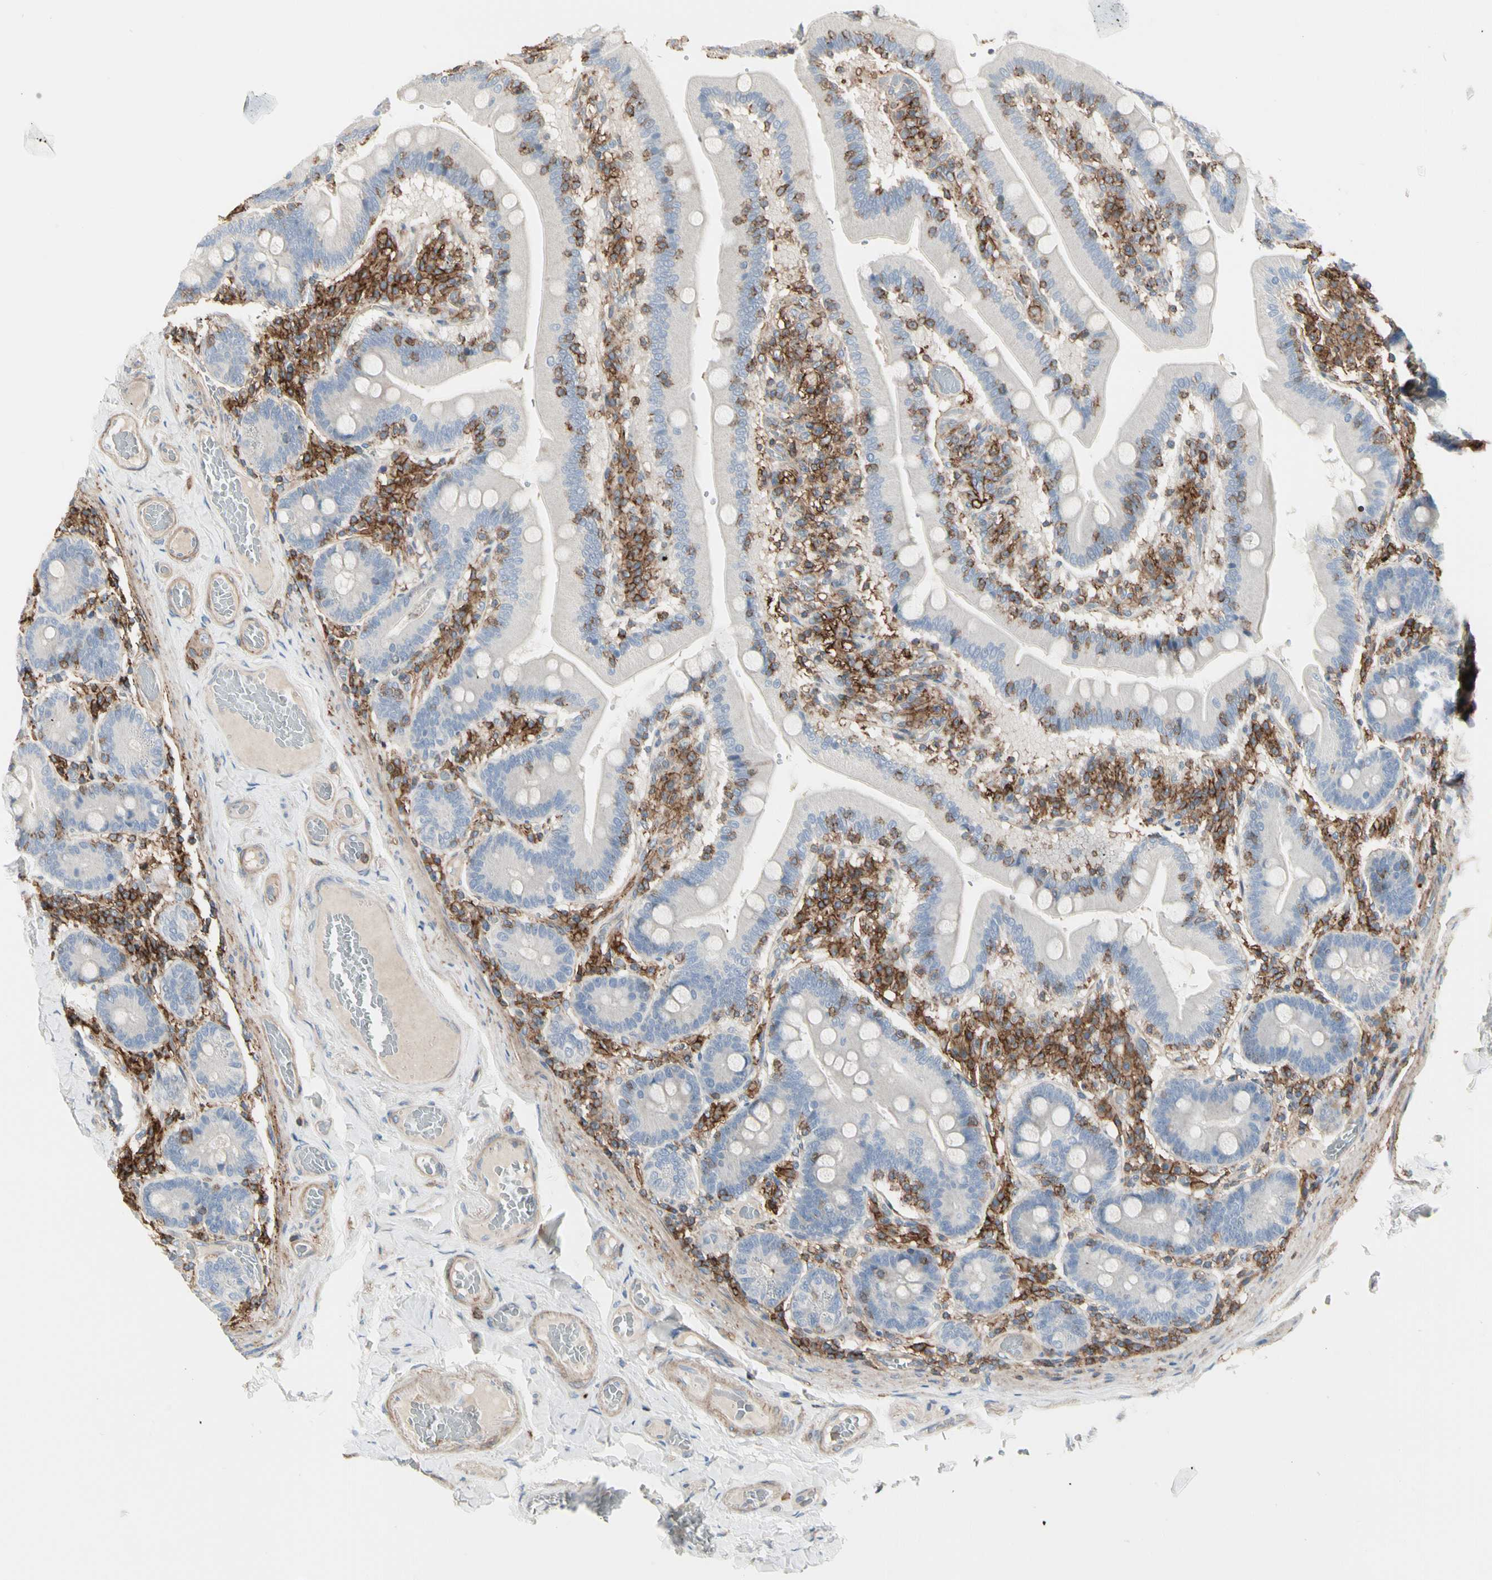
{"staining": {"intensity": "weak", "quantity": "25%-75%", "location": "cytoplasmic/membranous"}, "tissue": "duodenum", "cell_type": "Glandular cells", "image_type": "normal", "snomed": [{"axis": "morphology", "description": "Normal tissue, NOS"}, {"axis": "topography", "description": "Duodenum"}], "caption": "Approximately 25%-75% of glandular cells in unremarkable human duodenum reveal weak cytoplasmic/membranous protein staining as visualized by brown immunohistochemical staining.", "gene": "CLEC2B", "patient": {"sex": "male", "age": 66}}